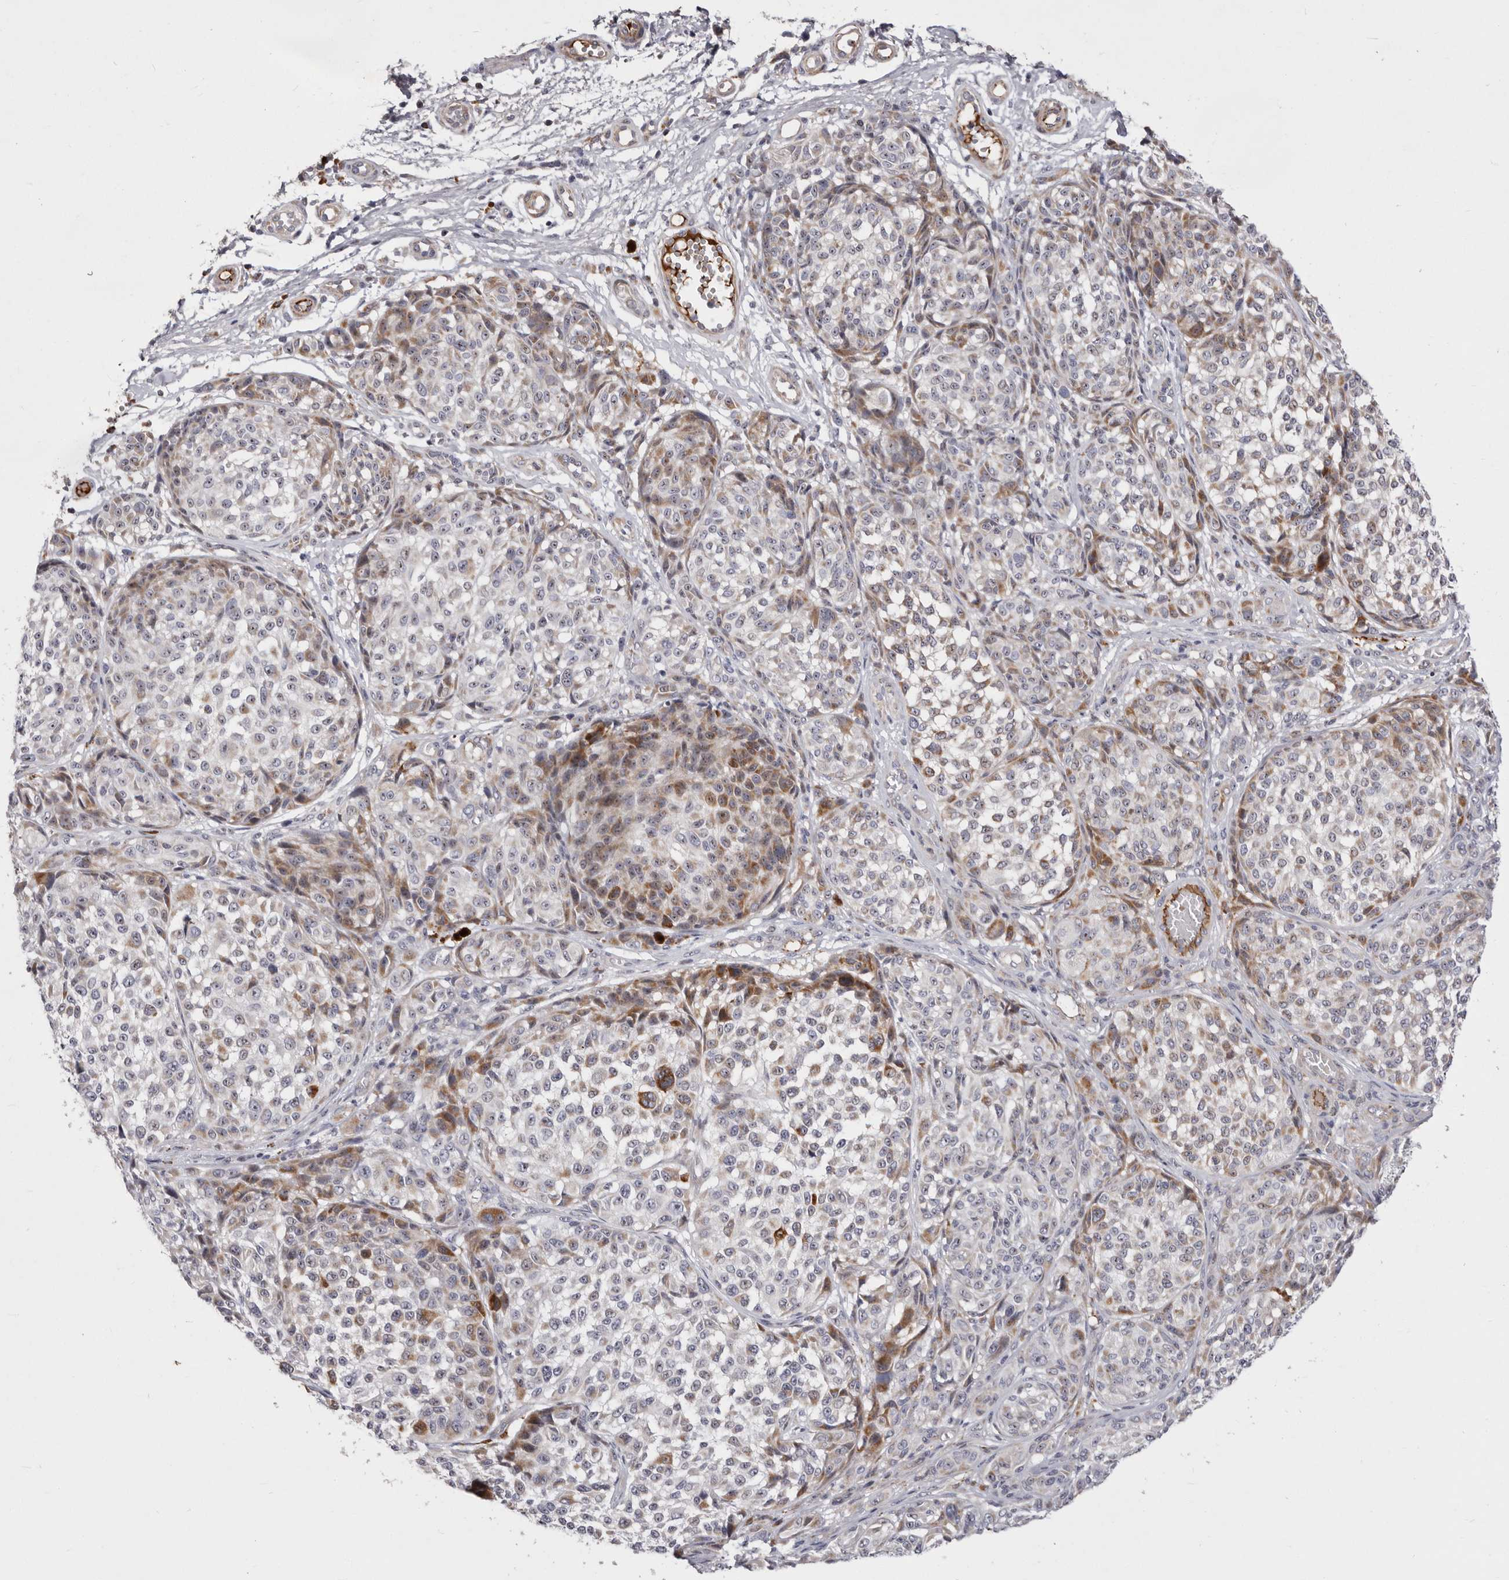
{"staining": {"intensity": "moderate", "quantity": "<25%", "location": "cytoplasmic/membranous"}, "tissue": "melanoma", "cell_type": "Tumor cells", "image_type": "cancer", "snomed": [{"axis": "morphology", "description": "Malignant melanoma, NOS"}, {"axis": "topography", "description": "Skin"}], "caption": "This micrograph shows IHC staining of malignant melanoma, with low moderate cytoplasmic/membranous positivity in approximately <25% of tumor cells.", "gene": "NUBPL", "patient": {"sex": "male", "age": 83}}